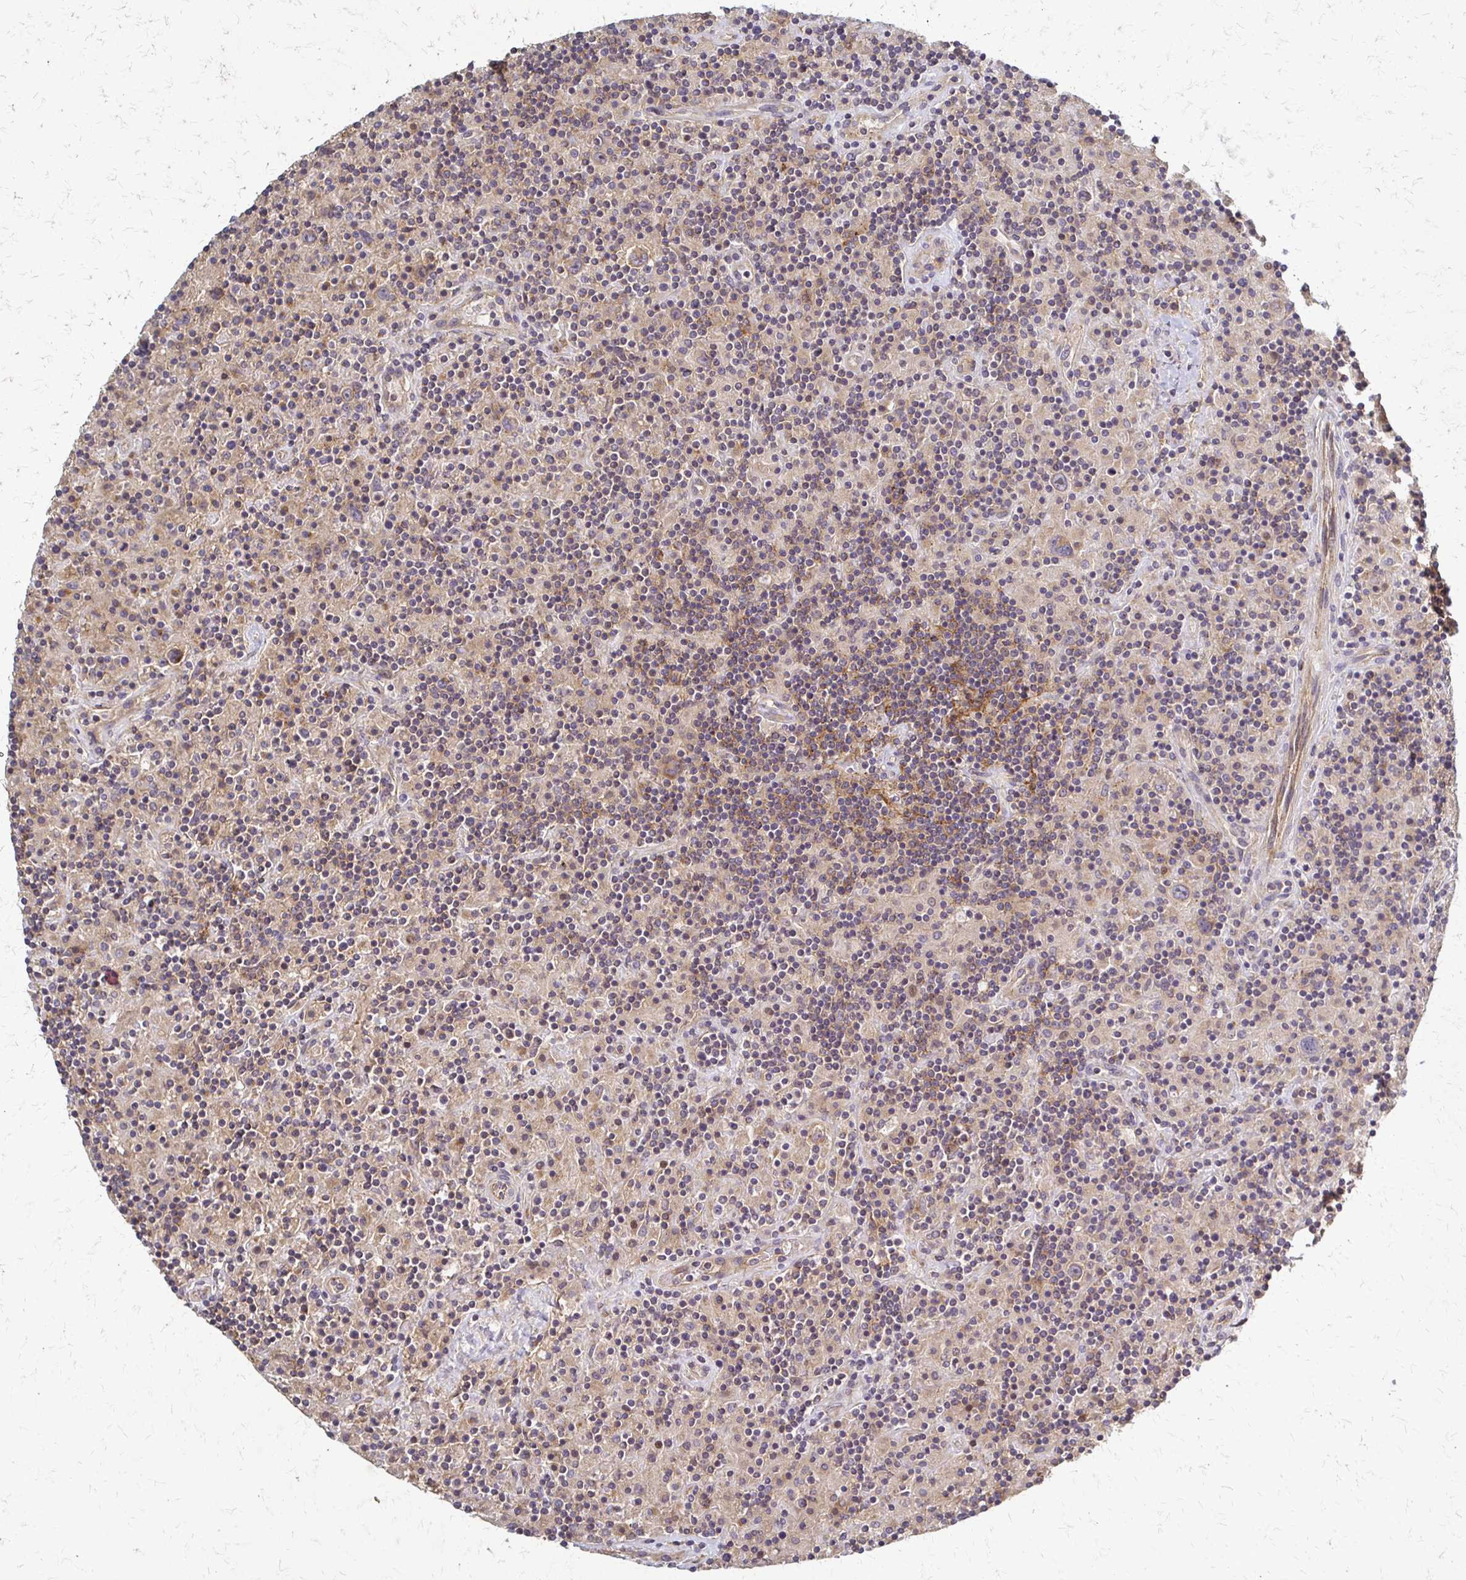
{"staining": {"intensity": "weak", "quantity": "25%-75%", "location": "cytoplasmic/membranous"}, "tissue": "lymphoma", "cell_type": "Tumor cells", "image_type": "cancer", "snomed": [{"axis": "morphology", "description": "Hodgkin's disease, NOS"}, {"axis": "topography", "description": "Lymph node"}], "caption": "A photomicrograph of human lymphoma stained for a protein reveals weak cytoplasmic/membranous brown staining in tumor cells.", "gene": "SLC9A9", "patient": {"sex": "male", "age": 70}}